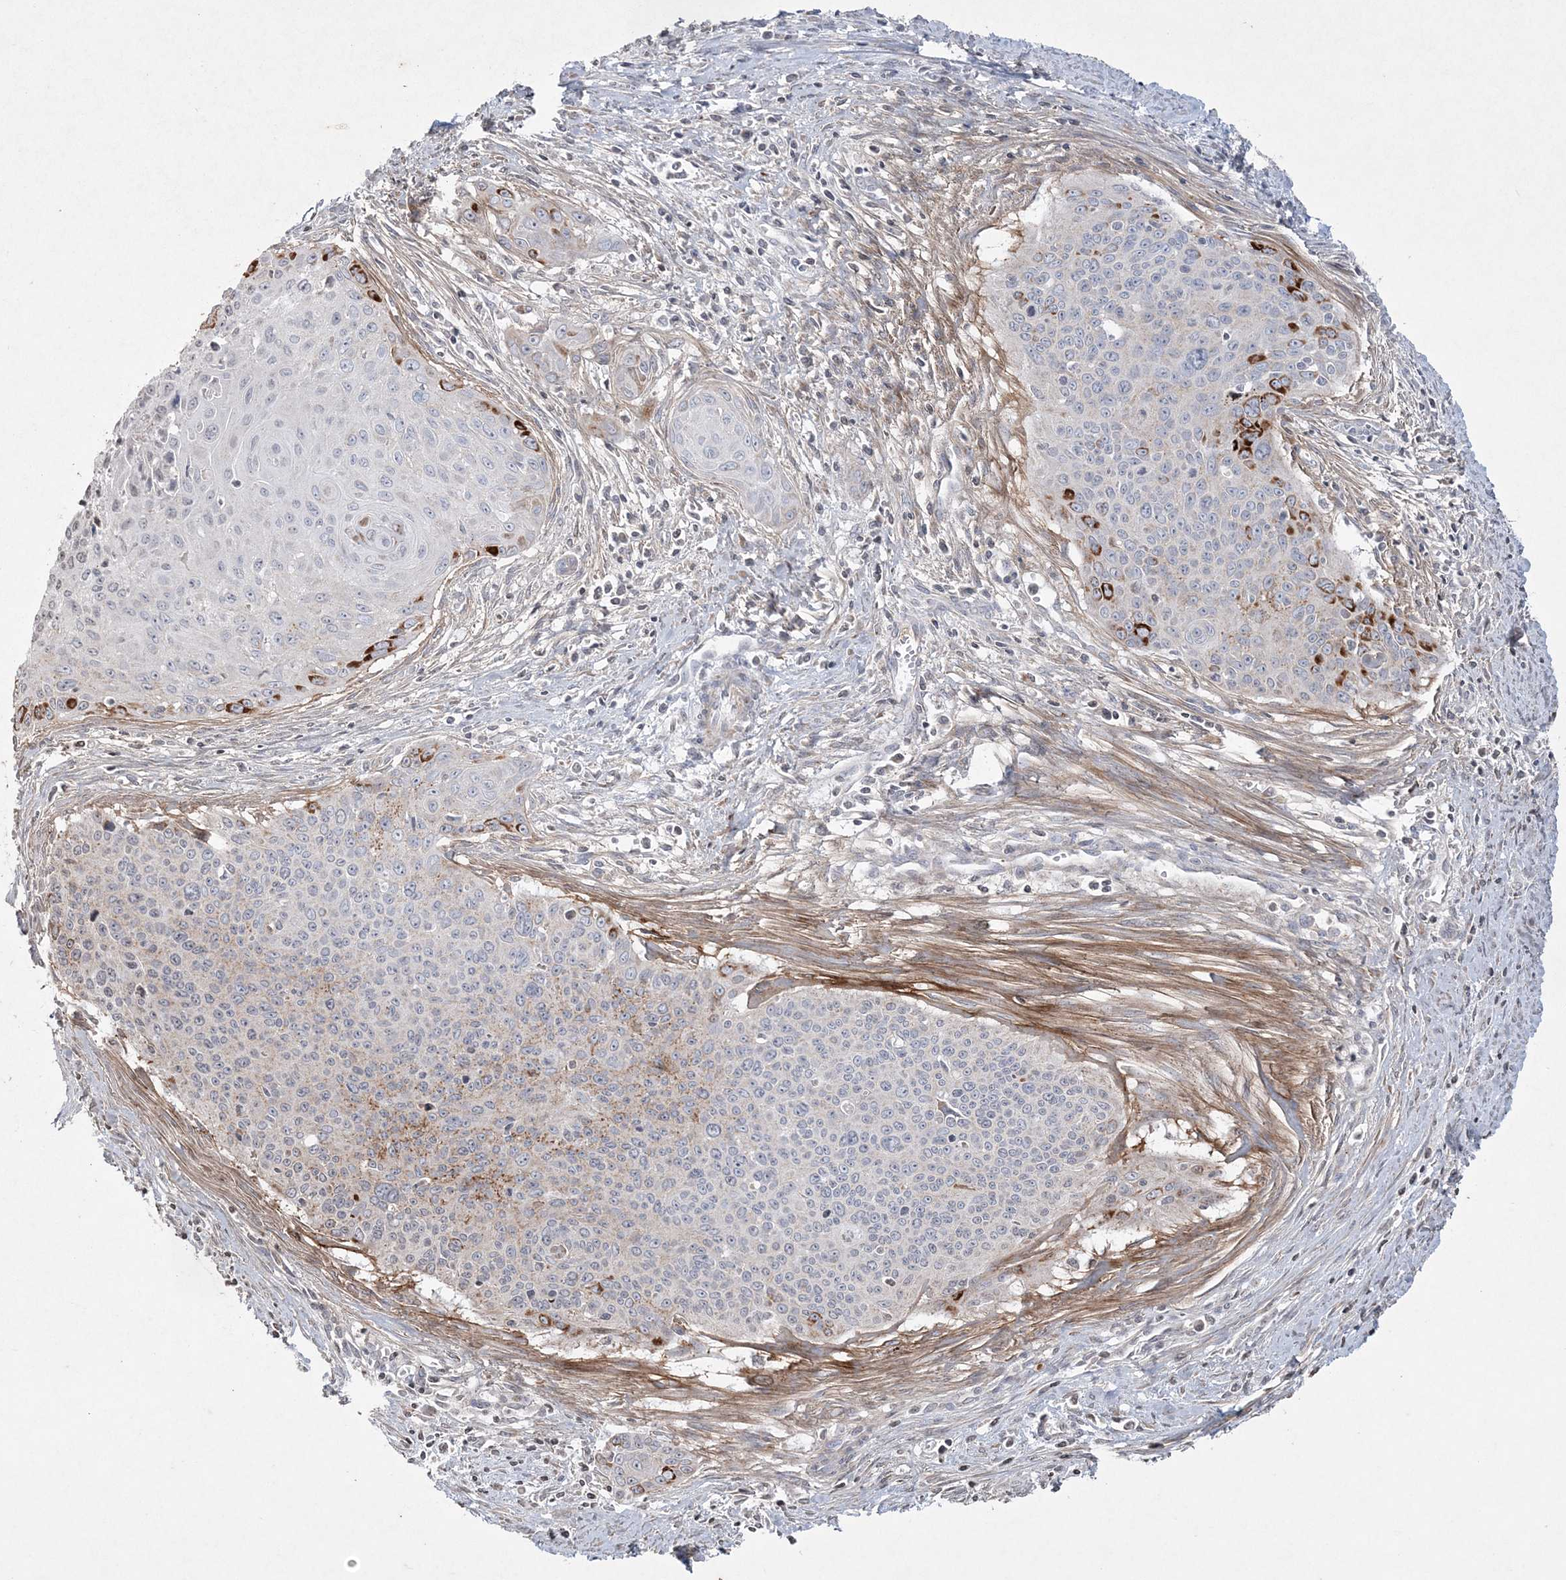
{"staining": {"intensity": "strong", "quantity": "<25%", "location": "cytoplasmic/membranous"}, "tissue": "cervical cancer", "cell_type": "Tumor cells", "image_type": "cancer", "snomed": [{"axis": "morphology", "description": "Squamous cell carcinoma, NOS"}, {"axis": "topography", "description": "Cervix"}], "caption": "An image of squamous cell carcinoma (cervical) stained for a protein displays strong cytoplasmic/membranous brown staining in tumor cells. Nuclei are stained in blue.", "gene": "TTC7A", "patient": {"sex": "female", "age": 55}}